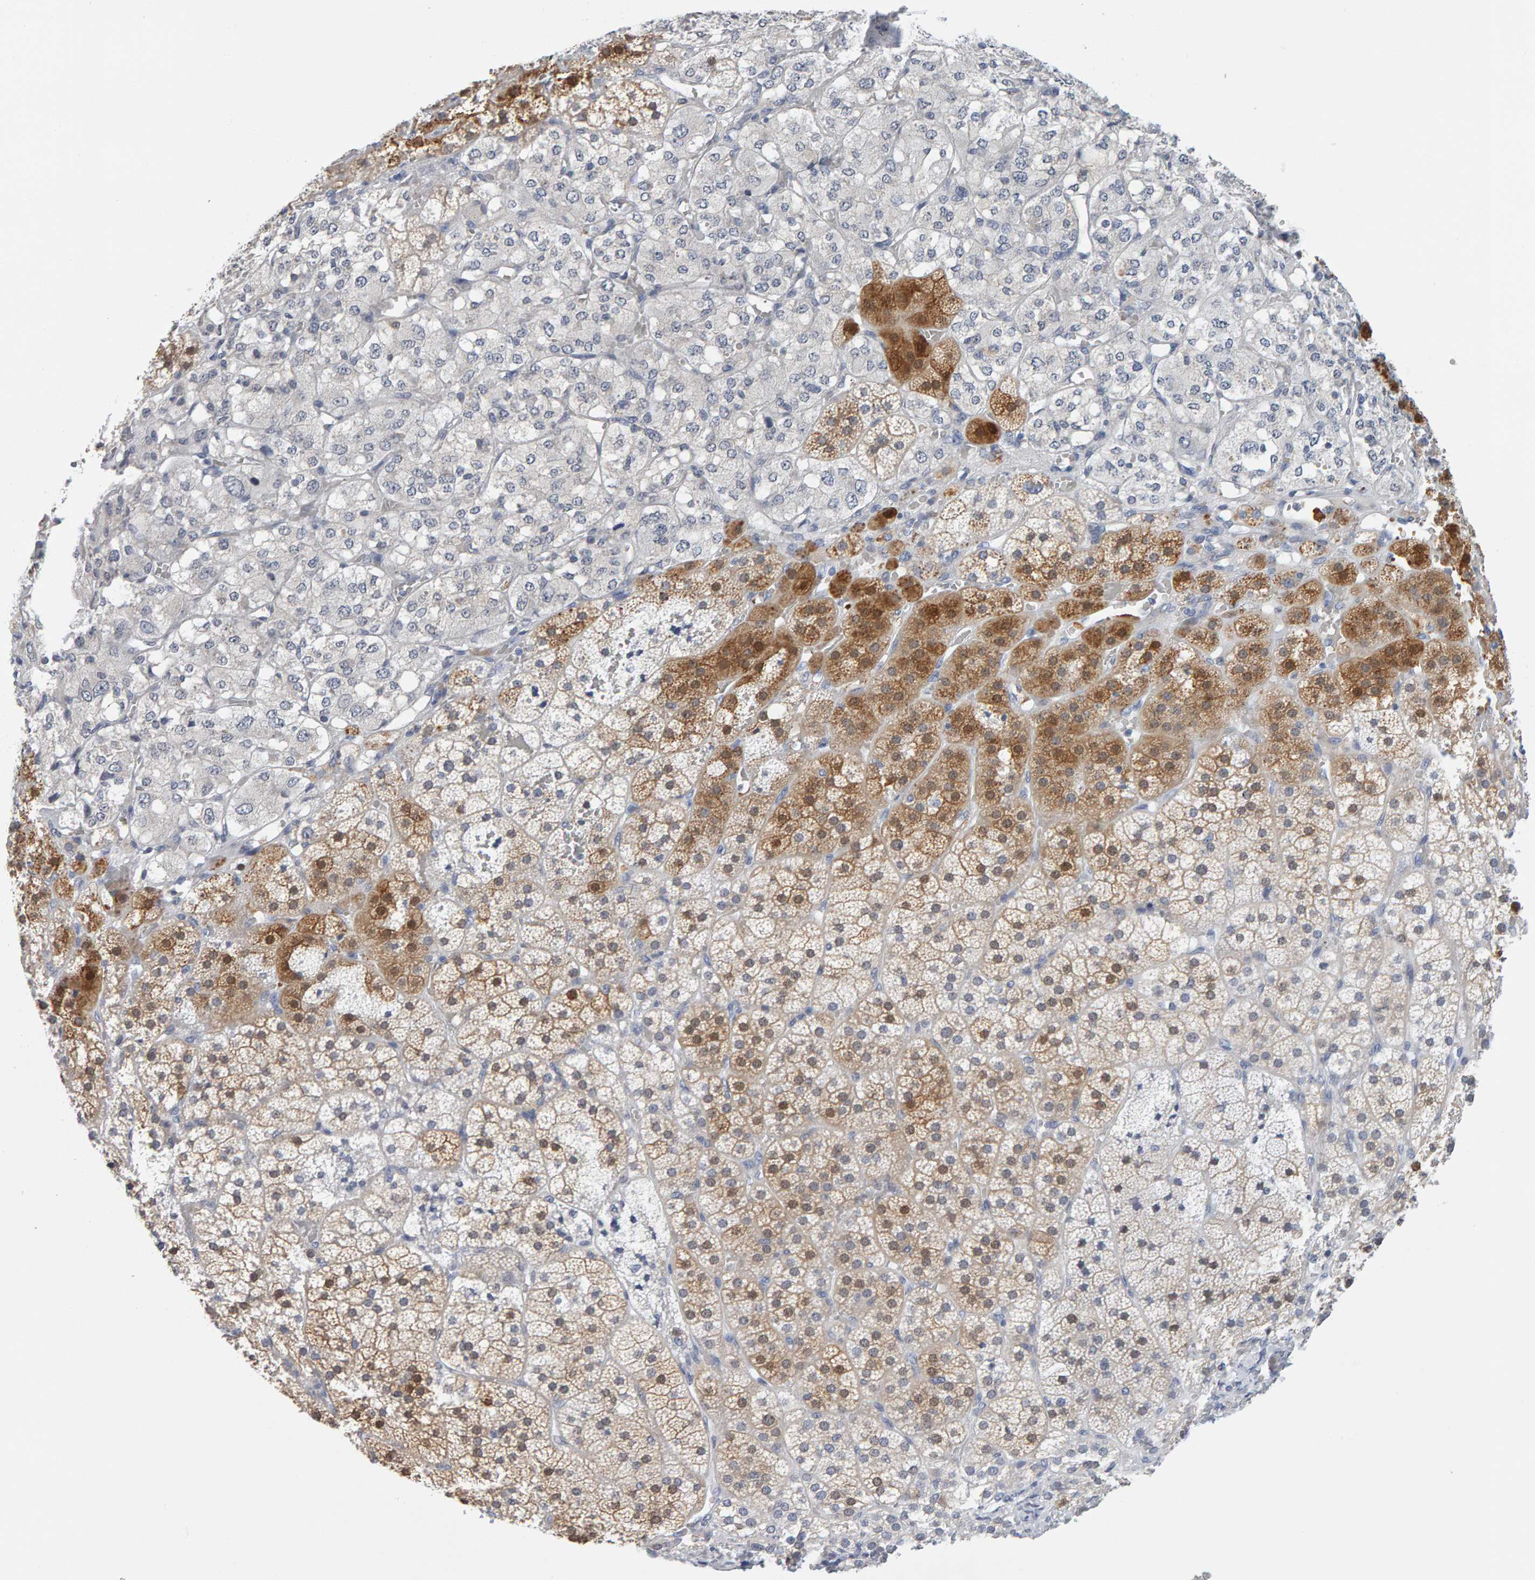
{"staining": {"intensity": "moderate", "quantity": "25%-75%", "location": "cytoplasmic/membranous"}, "tissue": "adrenal gland", "cell_type": "Glandular cells", "image_type": "normal", "snomed": [{"axis": "morphology", "description": "Normal tissue, NOS"}, {"axis": "topography", "description": "Adrenal gland"}], "caption": "Immunohistochemical staining of unremarkable adrenal gland demonstrates medium levels of moderate cytoplasmic/membranous staining in about 25%-75% of glandular cells. (brown staining indicates protein expression, while blue staining denotes nuclei).", "gene": "CTH", "patient": {"sex": "female", "age": 44}}